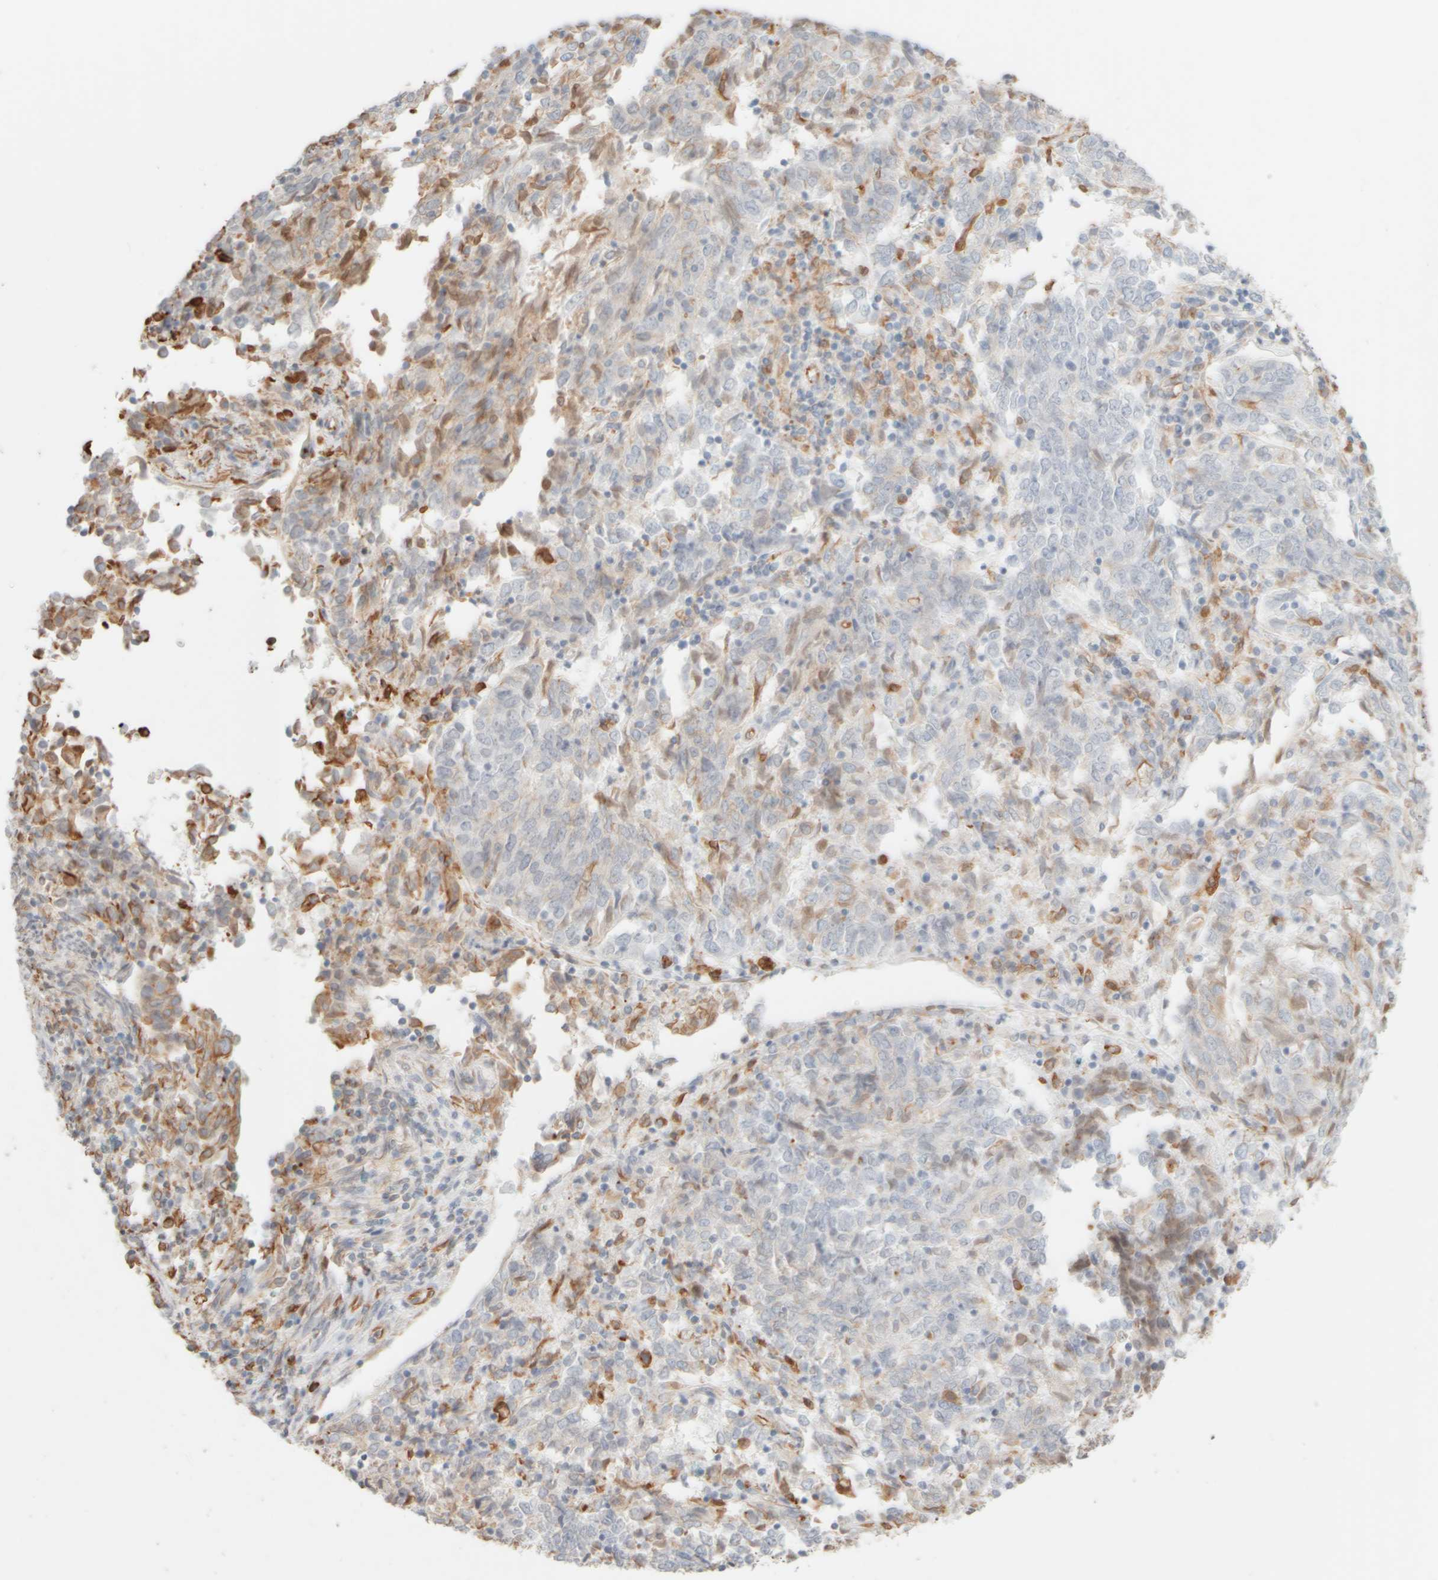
{"staining": {"intensity": "weak", "quantity": "<25%", "location": "cytoplasmic/membranous"}, "tissue": "endometrial cancer", "cell_type": "Tumor cells", "image_type": "cancer", "snomed": [{"axis": "morphology", "description": "Adenocarcinoma, NOS"}, {"axis": "topography", "description": "Endometrium"}], "caption": "Endometrial cancer (adenocarcinoma) was stained to show a protein in brown. There is no significant positivity in tumor cells. The staining was performed using DAB (3,3'-diaminobenzidine) to visualize the protein expression in brown, while the nuclei were stained in blue with hematoxylin (Magnification: 20x).", "gene": "KRT15", "patient": {"sex": "female", "age": 80}}